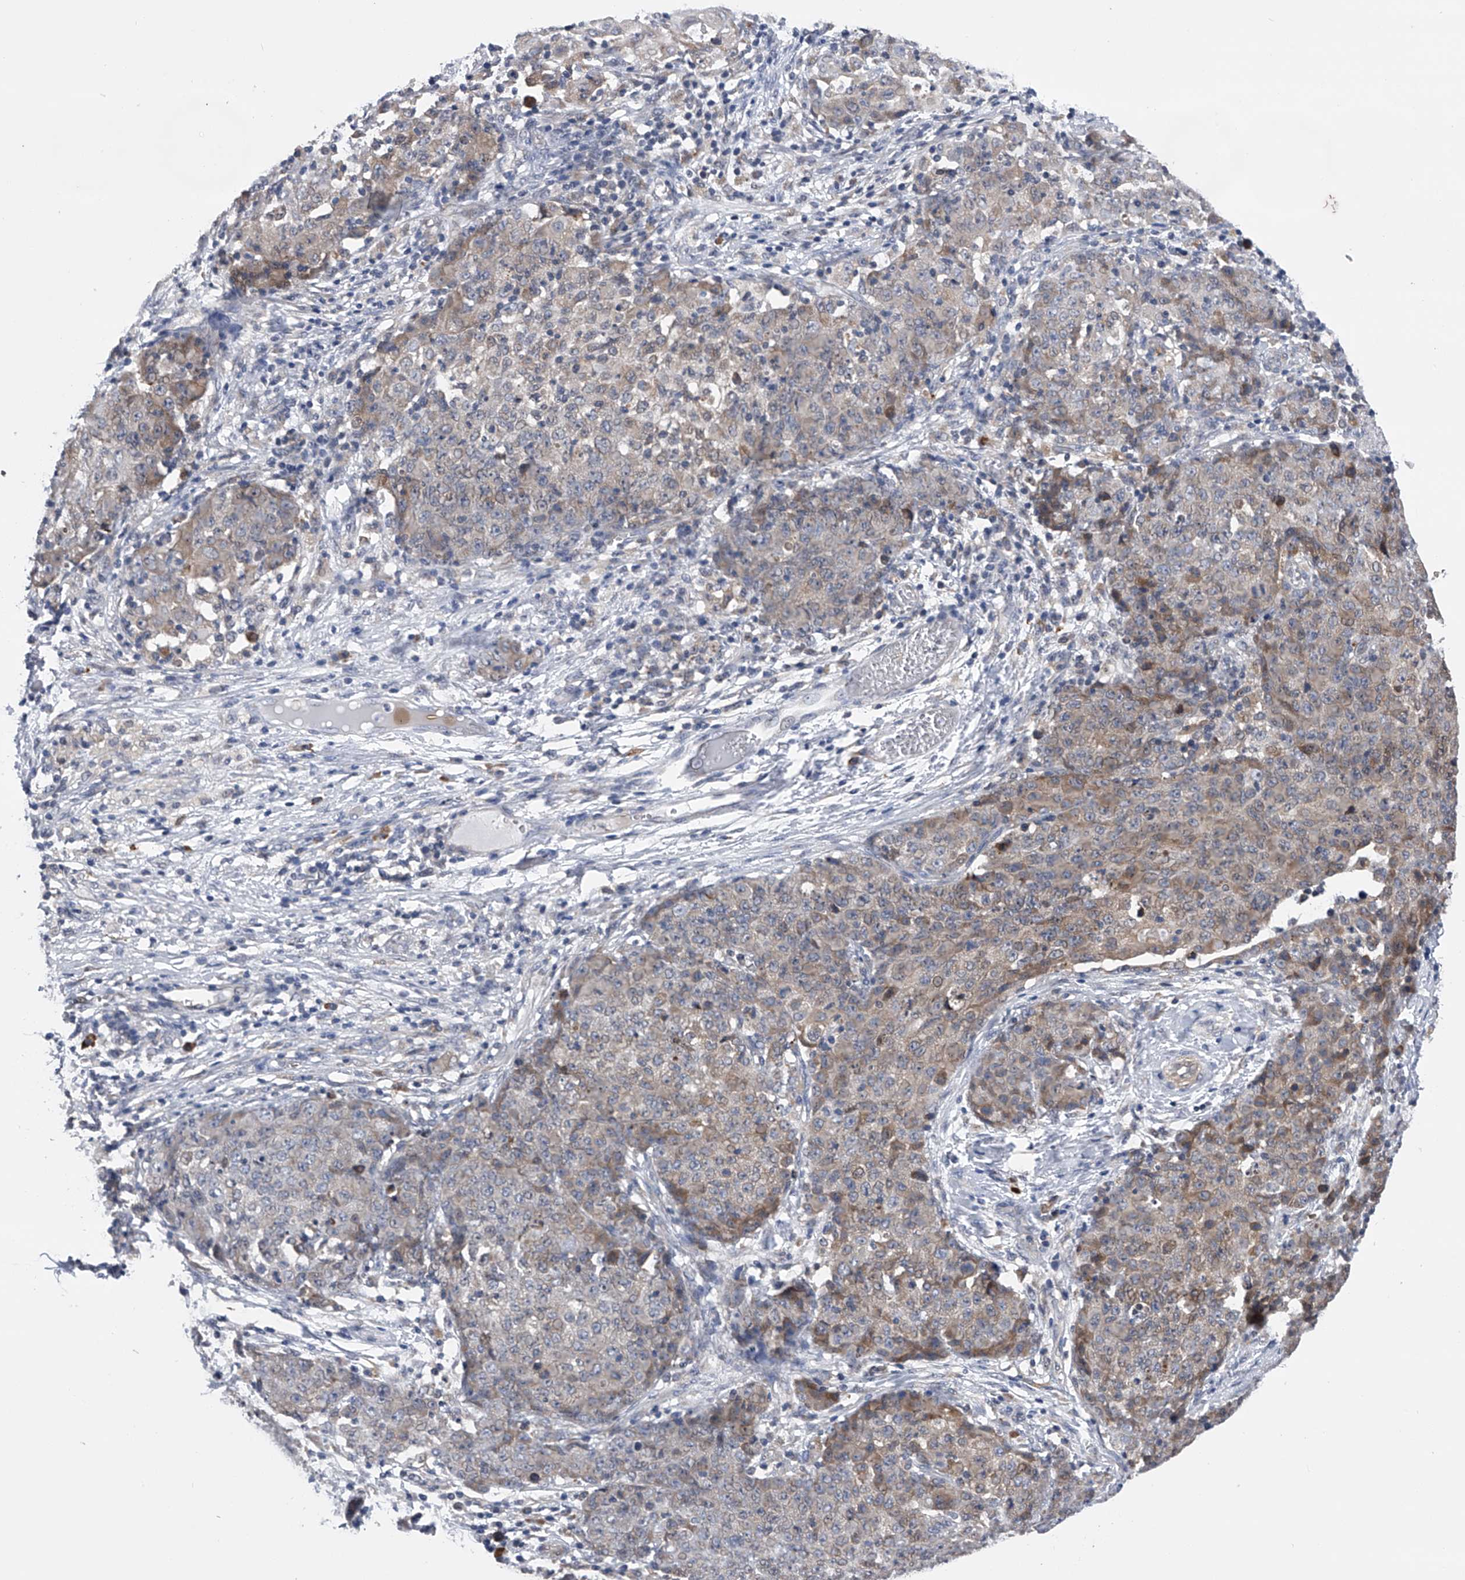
{"staining": {"intensity": "weak", "quantity": "<25%", "location": "cytoplasmic/membranous"}, "tissue": "ovarian cancer", "cell_type": "Tumor cells", "image_type": "cancer", "snomed": [{"axis": "morphology", "description": "Carcinoma, endometroid"}, {"axis": "topography", "description": "Ovary"}], "caption": "Ovarian cancer (endometroid carcinoma) stained for a protein using immunohistochemistry (IHC) shows no positivity tumor cells.", "gene": "SPOCK1", "patient": {"sex": "female", "age": 42}}